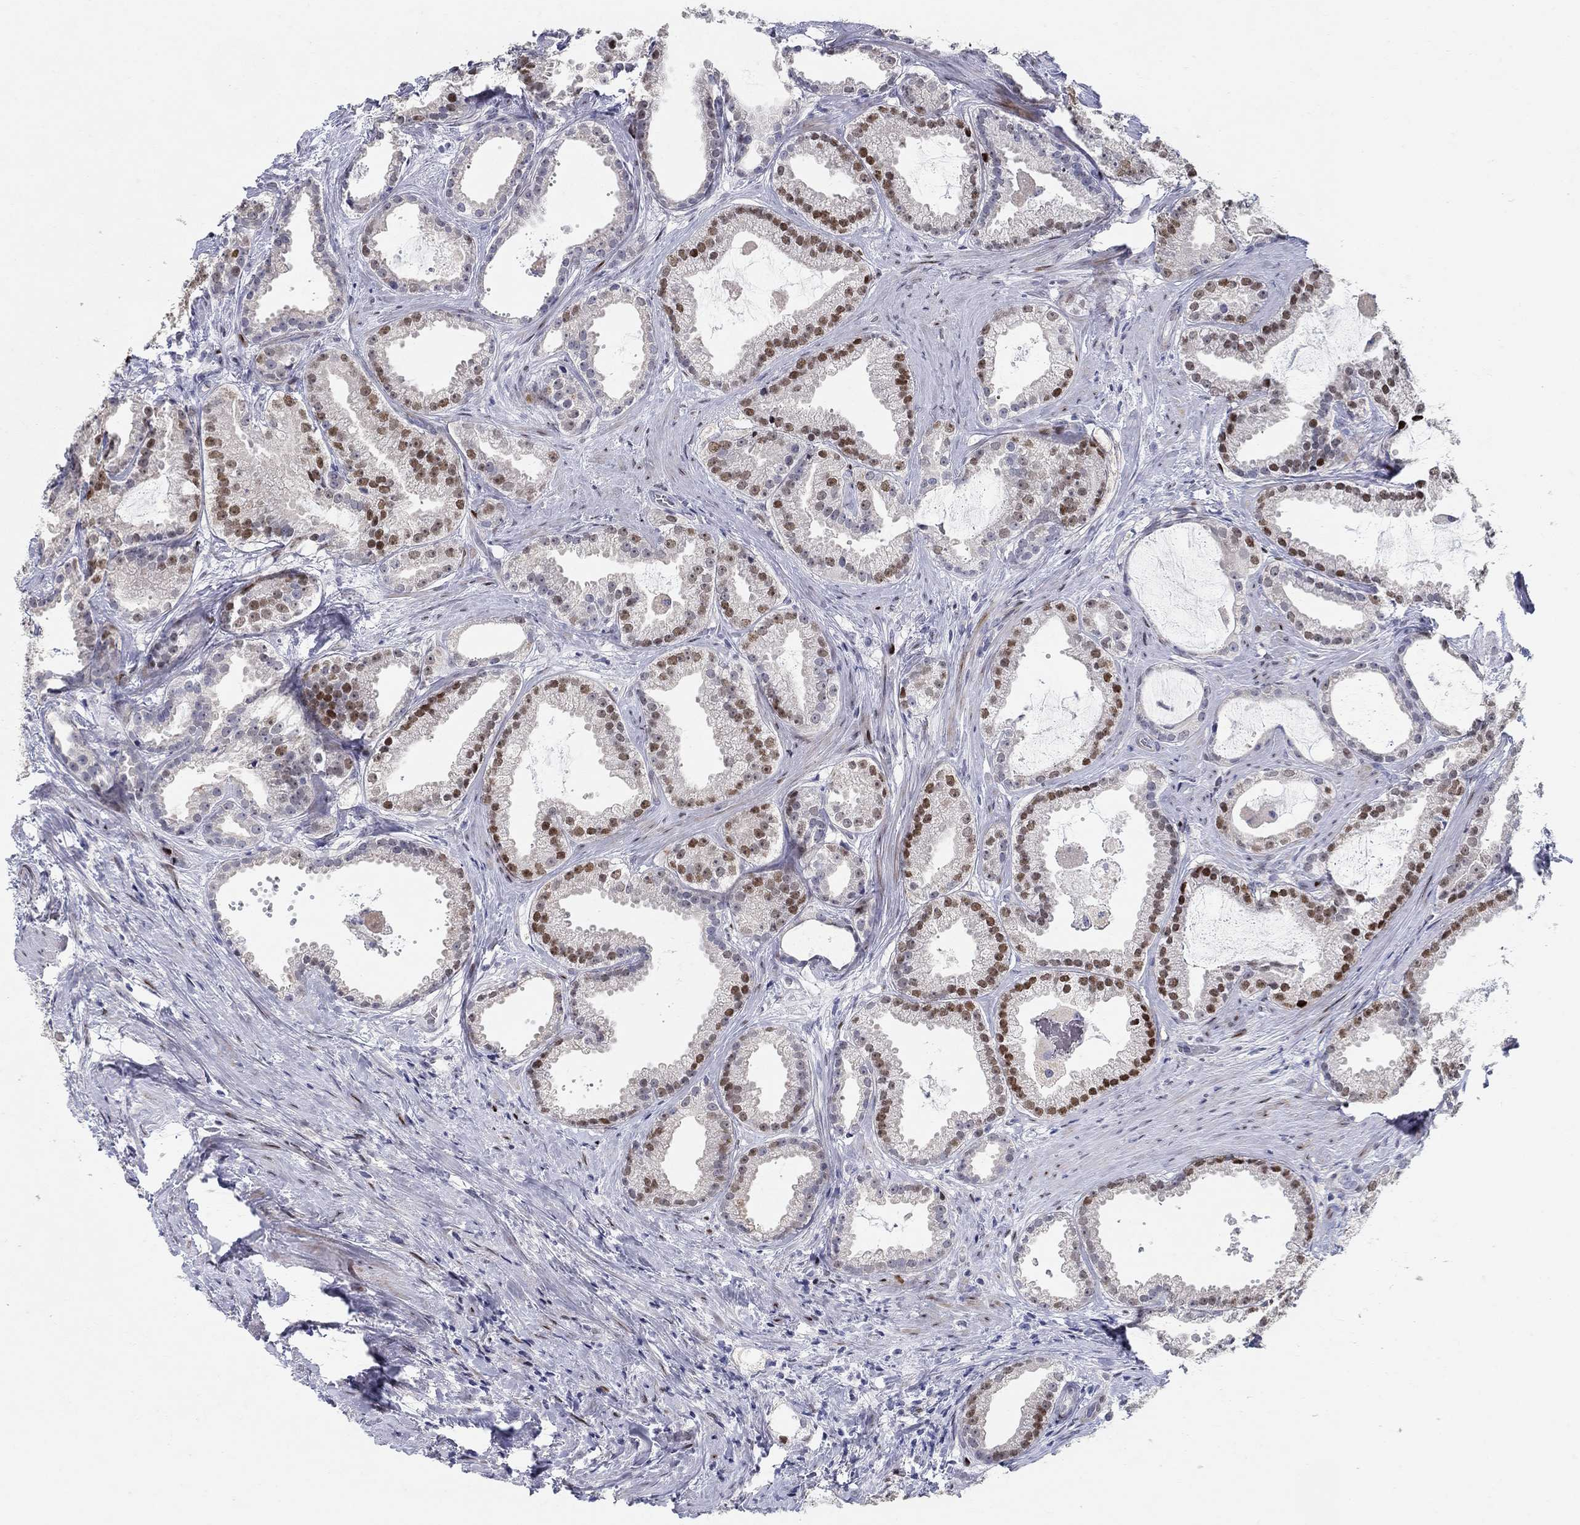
{"staining": {"intensity": "strong", "quantity": "<25%", "location": "nuclear"}, "tissue": "prostate cancer", "cell_type": "Tumor cells", "image_type": "cancer", "snomed": [{"axis": "morphology", "description": "Adenocarcinoma, NOS"}, {"axis": "morphology", "description": "Adenocarcinoma, High grade"}, {"axis": "topography", "description": "Prostate"}], "caption": "This histopathology image demonstrates adenocarcinoma (high-grade) (prostate) stained with immunohistochemistry (IHC) to label a protein in brown. The nuclear of tumor cells show strong positivity for the protein. Nuclei are counter-stained blue.", "gene": "RAPGEF5", "patient": {"sex": "male", "age": 64}}